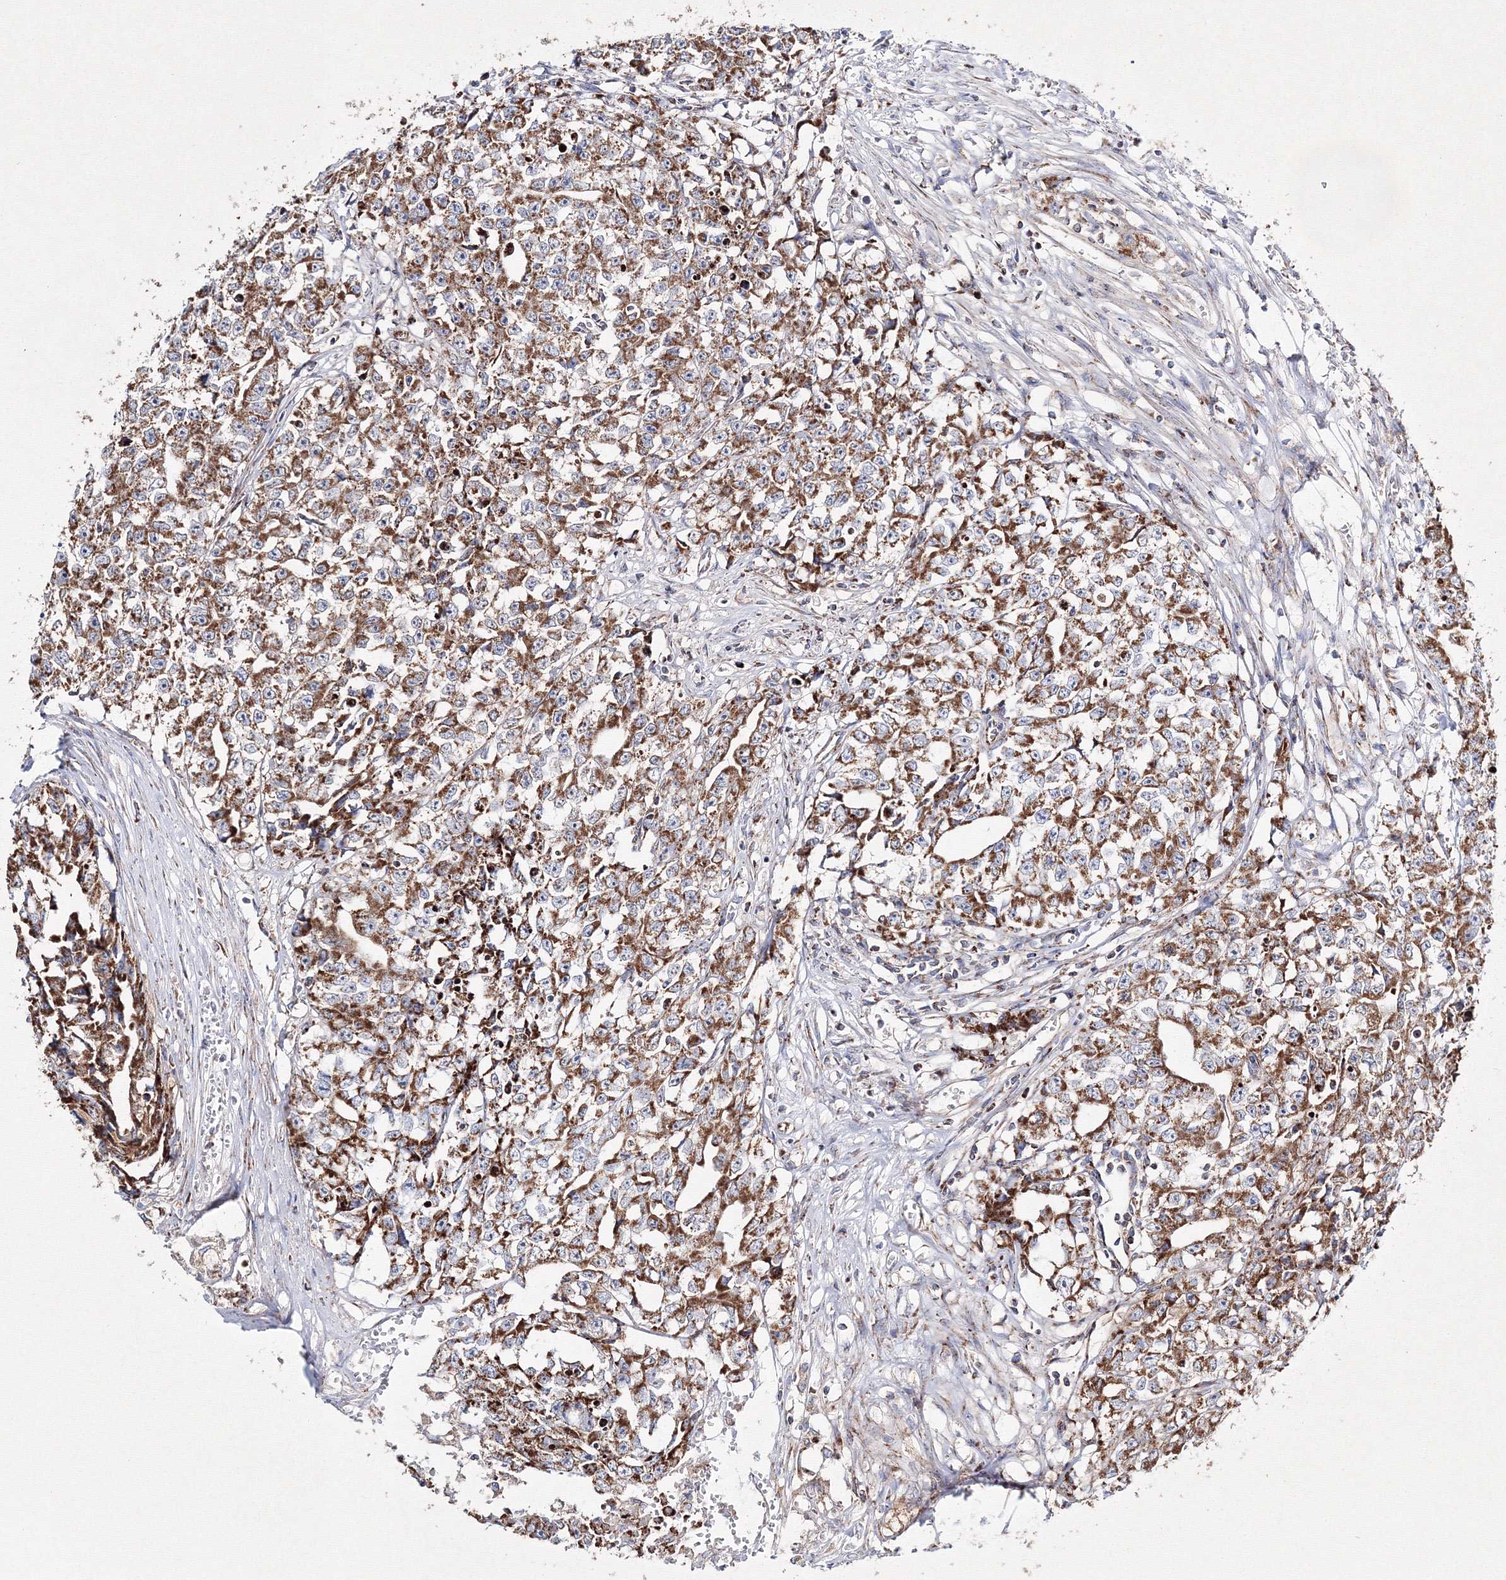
{"staining": {"intensity": "strong", "quantity": ">75%", "location": "cytoplasmic/membranous"}, "tissue": "testis cancer", "cell_type": "Tumor cells", "image_type": "cancer", "snomed": [{"axis": "morphology", "description": "Seminoma, NOS"}, {"axis": "morphology", "description": "Carcinoma, Embryonal, NOS"}, {"axis": "topography", "description": "Testis"}], "caption": "This is a histology image of immunohistochemistry staining of testis cancer, which shows strong staining in the cytoplasmic/membranous of tumor cells.", "gene": "IGSF9", "patient": {"sex": "male", "age": 43}}